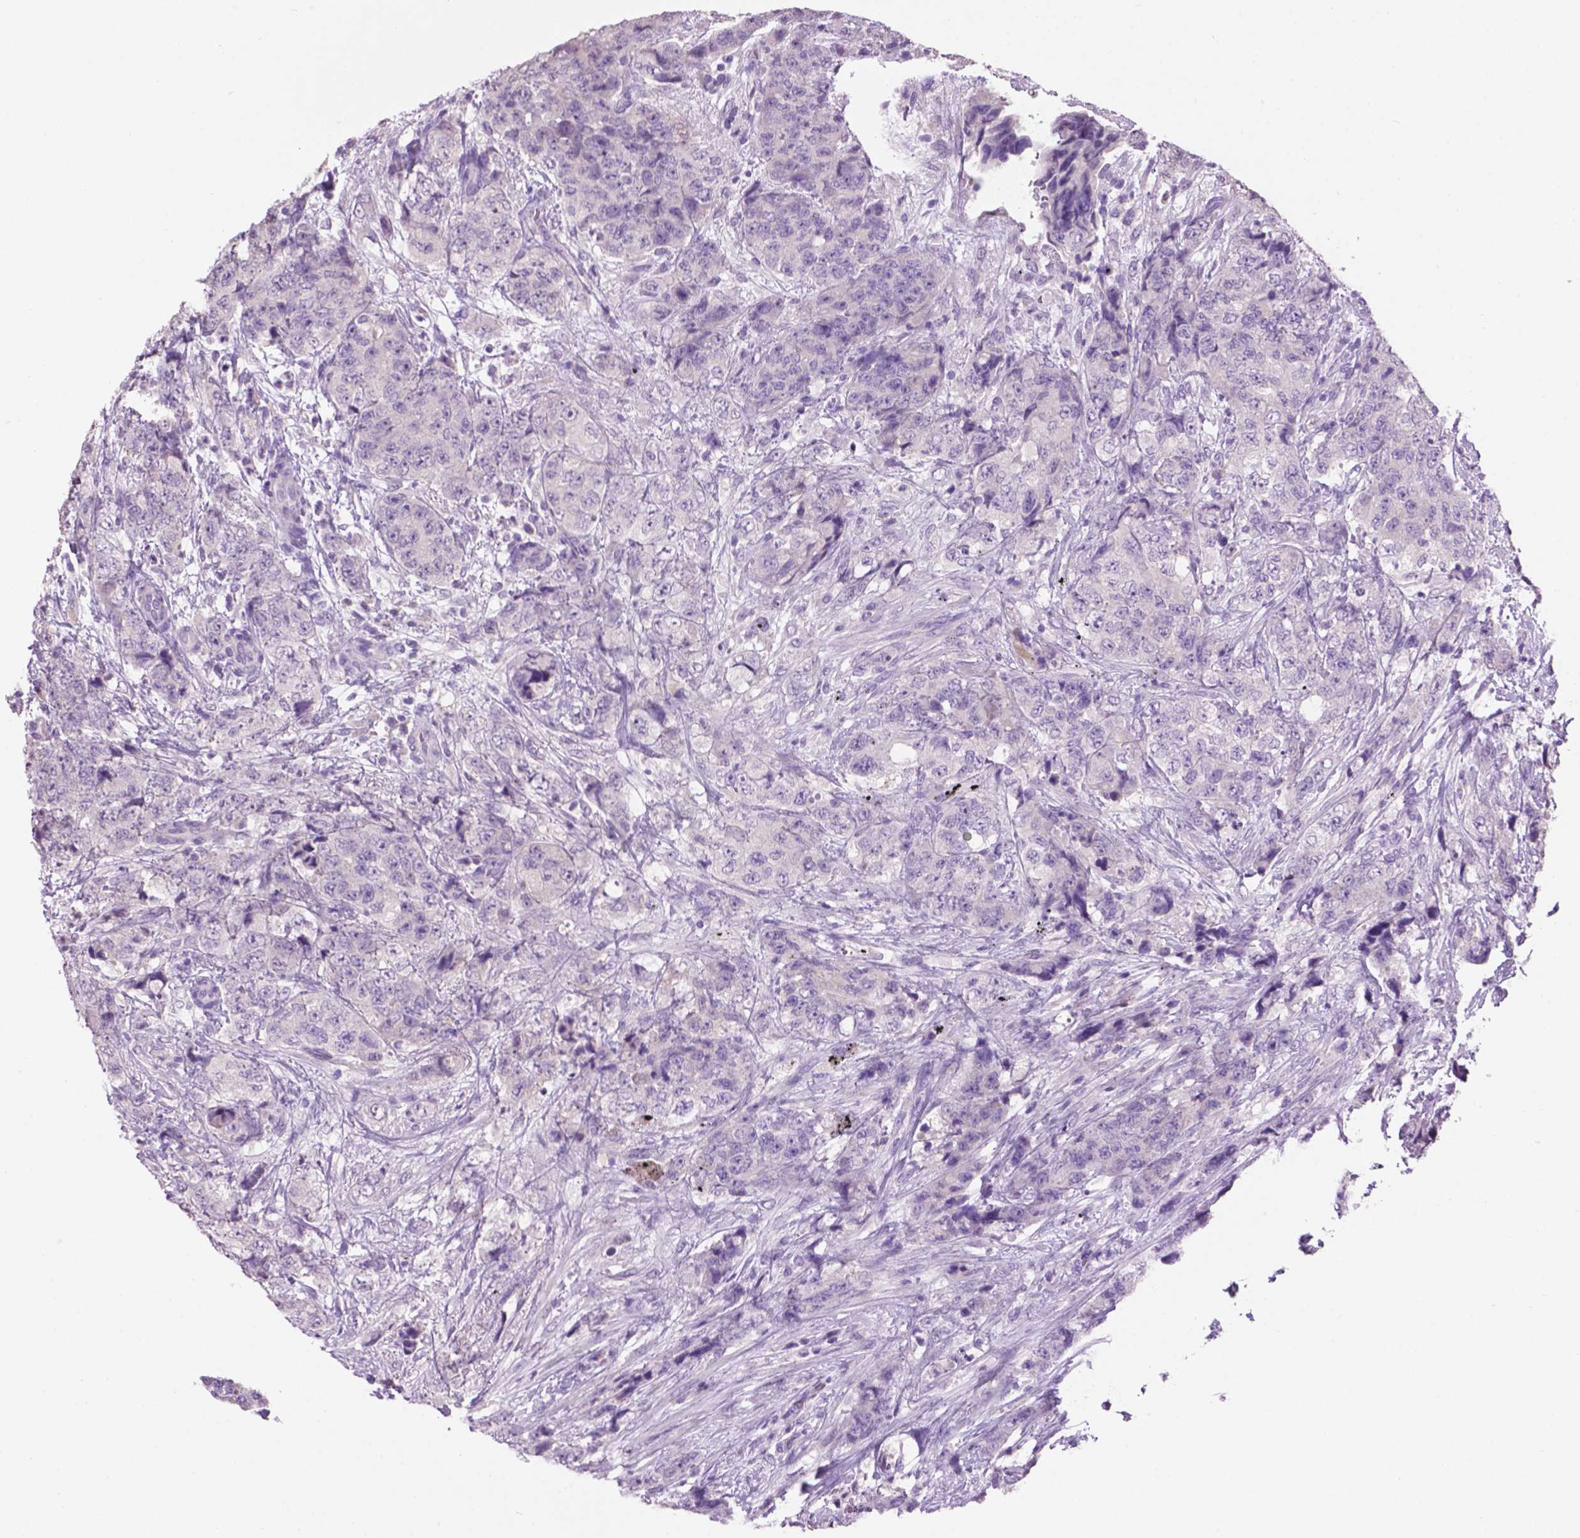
{"staining": {"intensity": "negative", "quantity": "none", "location": "none"}, "tissue": "urothelial cancer", "cell_type": "Tumor cells", "image_type": "cancer", "snomed": [{"axis": "morphology", "description": "Urothelial carcinoma, High grade"}, {"axis": "topography", "description": "Urinary bladder"}], "caption": "Immunohistochemistry of human urothelial cancer shows no positivity in tumor cells. (DAB (3,3'-diaminobenzidine) immunohistochemistry (IHC), high magnification).", "gene": "CRYBA4", "patient": {"sex": "female", "age": 78}}